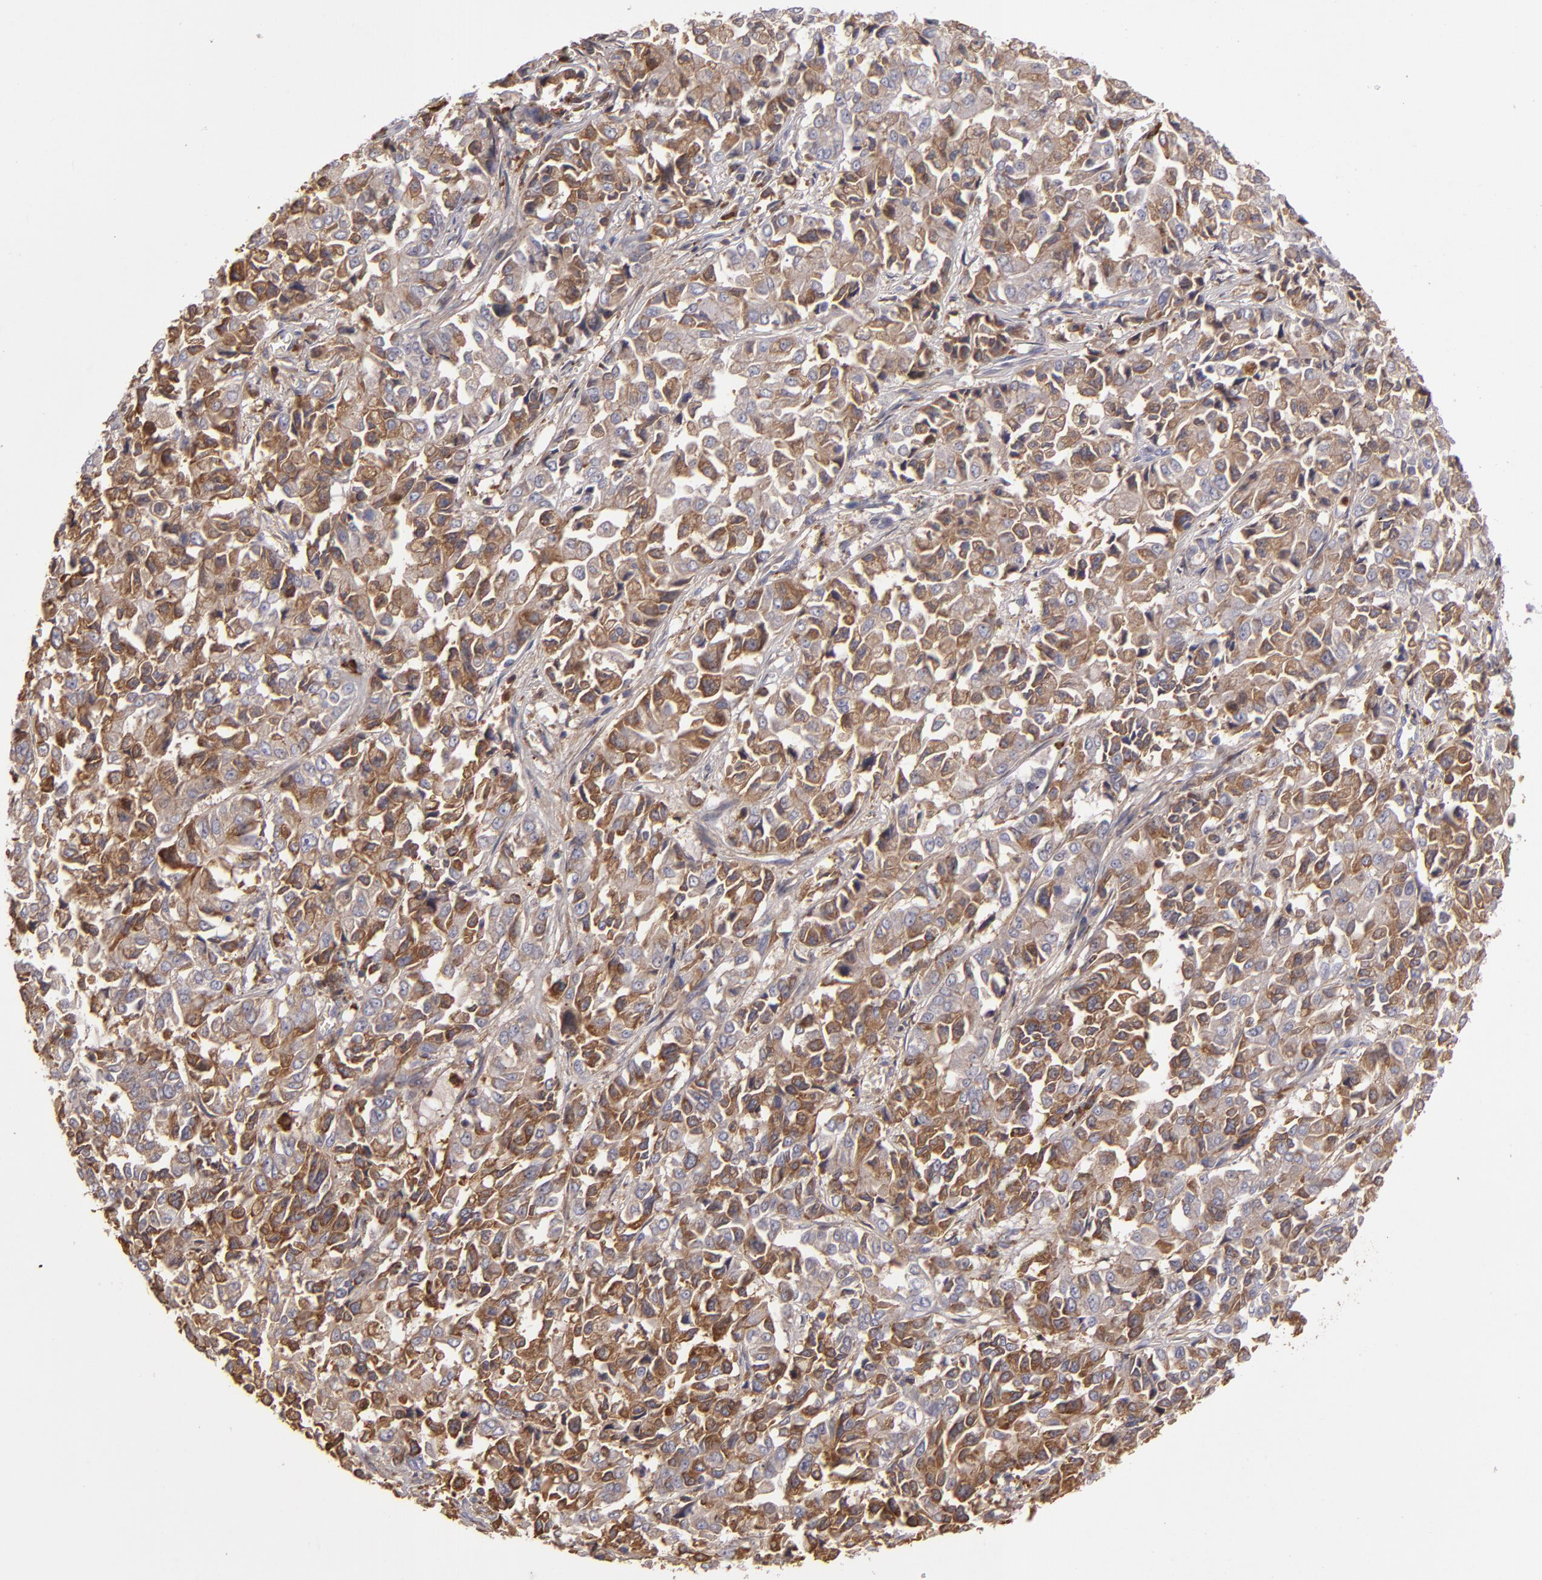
{"staining": {"intensity": "strong", "quantity": ">75%", "location": "cytoplasmic/membranous"}, "tissue": "pancreatic cancer", "cell_type": "Tumor cells", "image_type": "cancer", "snomed": [{"axis": "morphology", "description": "Adenocarcinoma, NOS"}, {"axis": "topography", "description": "Pancreas"}], "caption": "Brown immunohistochemical staining in human pancreatic adenocarcinoma reveals strong cytoplasmic/membranous positivity in about >75% of tumor cells.", "gene": "CFB", "patient": {"sex": "female", "age": 52}}